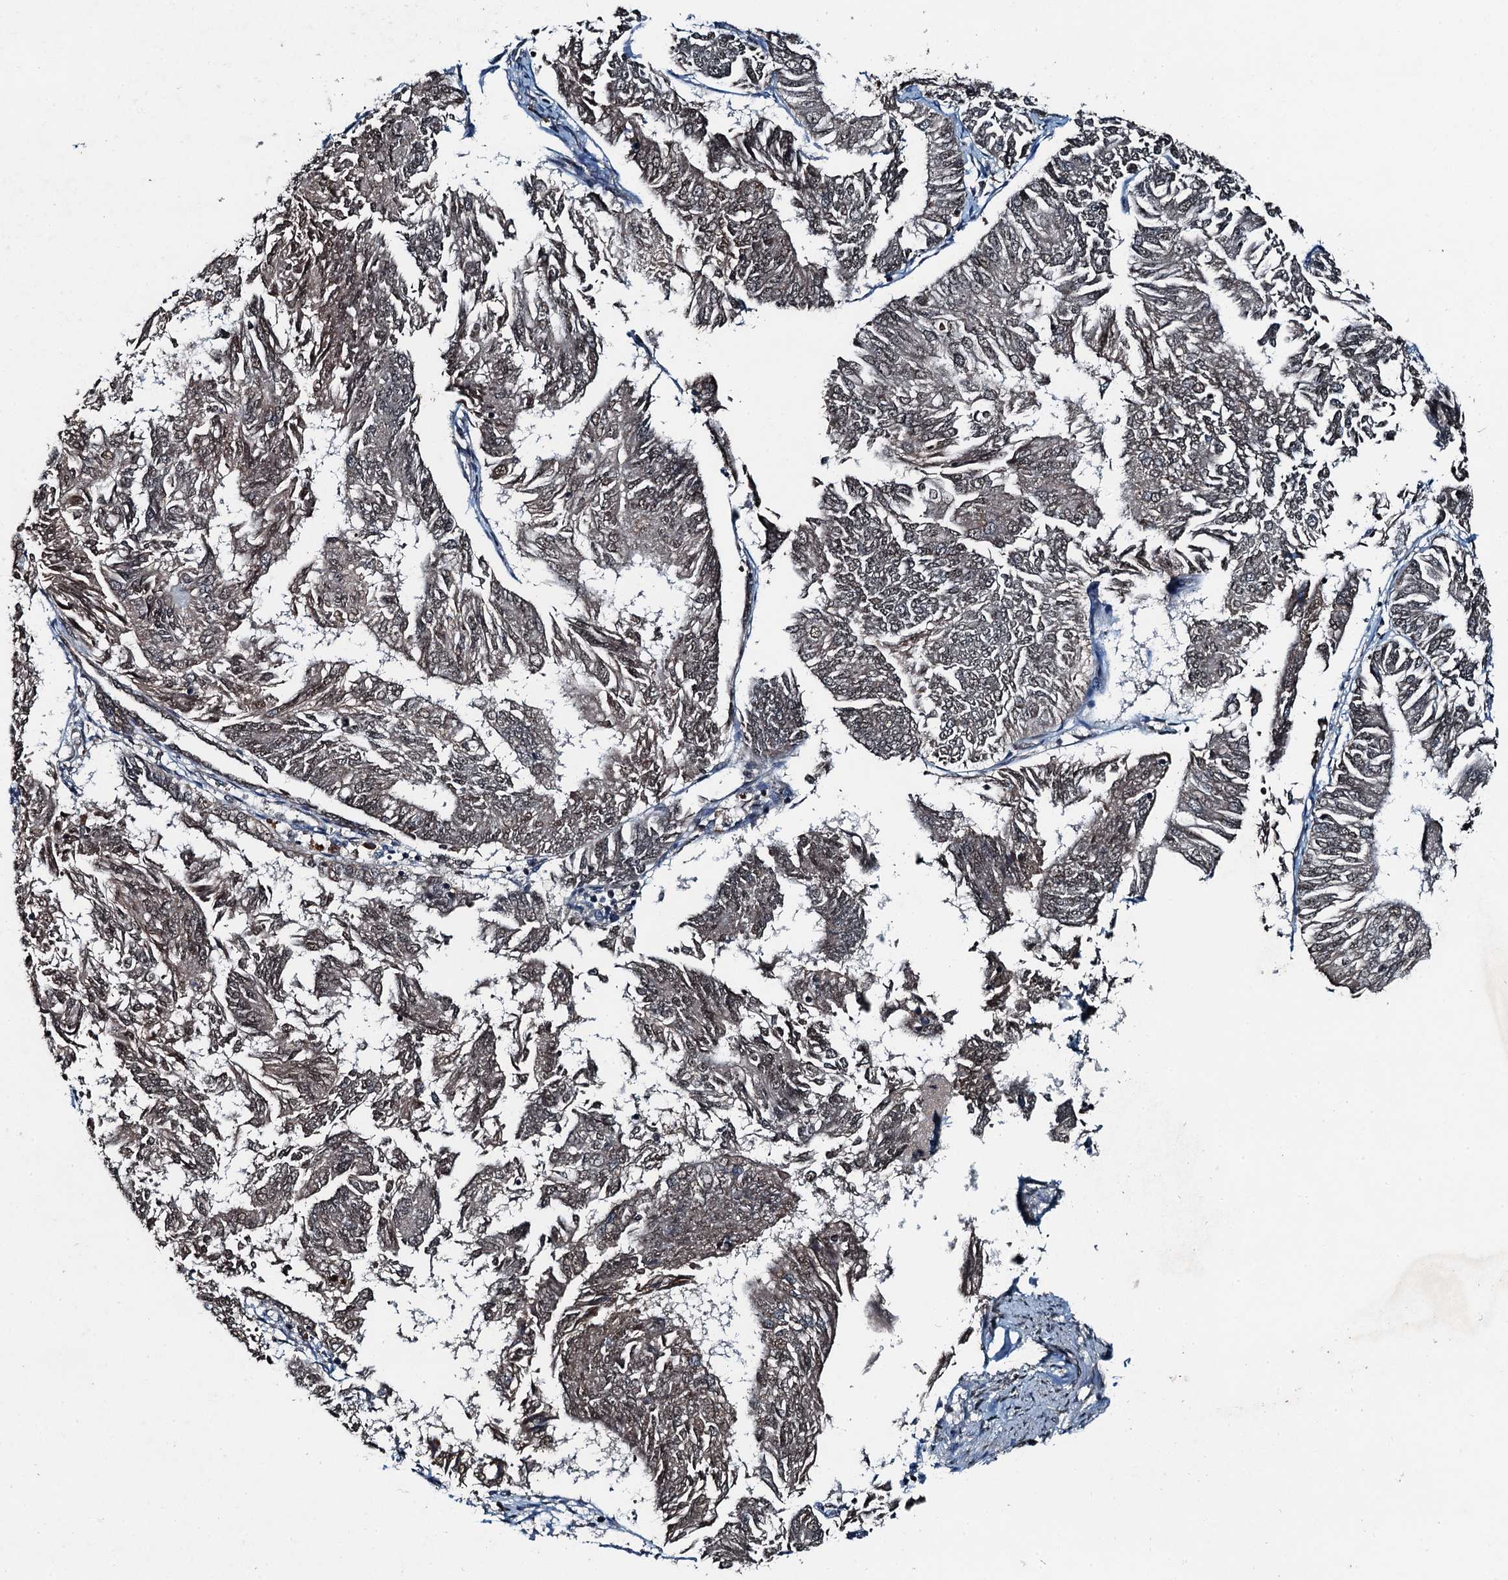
{"staining": {"intensity": "weak", "quantity": "<25%", "location": "nuclear"}, "tissue": "endometrial cancer", "cell_type": "Tumor cells", "image_type": "cancer", "snomed": [{"axis": "morphology", "description": "Adenocarcinoma, NOS"}, {"axis": "topography", "description": "Endometrium"}], "caption": "This is a image of immunohistochemistry staining of endometrial adenocarcinoma, which shows no expression in tumor cells. (Brightfield microscopy of DAB immunohistochemistry (IHC) at high magnification).", "gene": "UBXN6", "patient": {"sex": "female", "age": 58}}